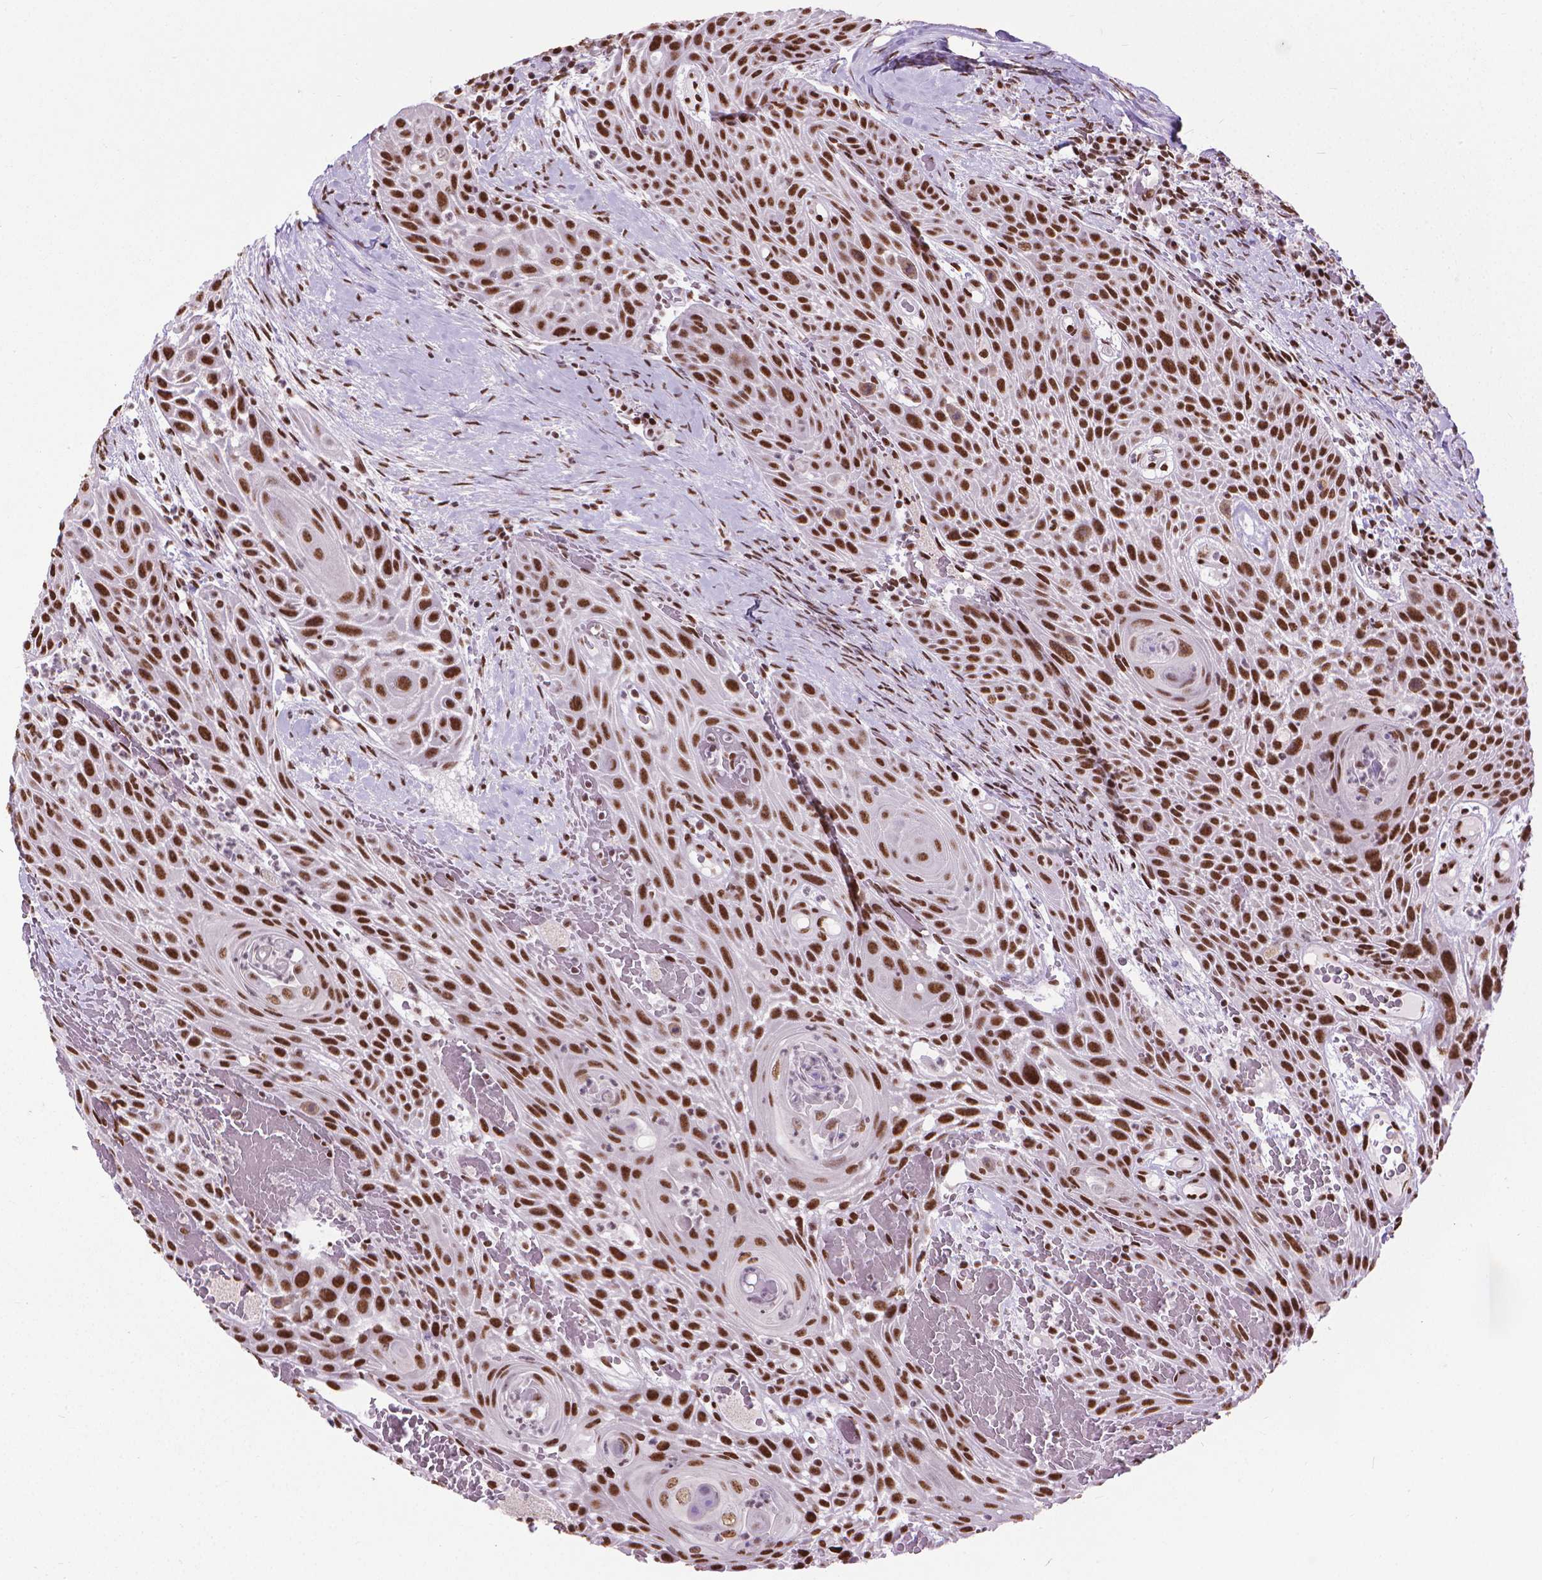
{"staining": {"intensity": "strong", "quantity": ">75%", "location": "nuclear"}, "tissue": "head and neck cancer", "cell_type": "Tumor cells", "image_type": "cancer", "snomed": [{"axis": "morphology", "description": "Squamous cell carcinoma, NOS"}, {"axis": "topography", "description": "Head-Neck"}], "caption": "A histopathology image of head and neck cancer (squamous cell carcinoma) stained for a protein demonstrates strong nuclear brown staining in tumor cells.", "gene": "AKAP8", "patient": {"sex": "male", "age": 69}}